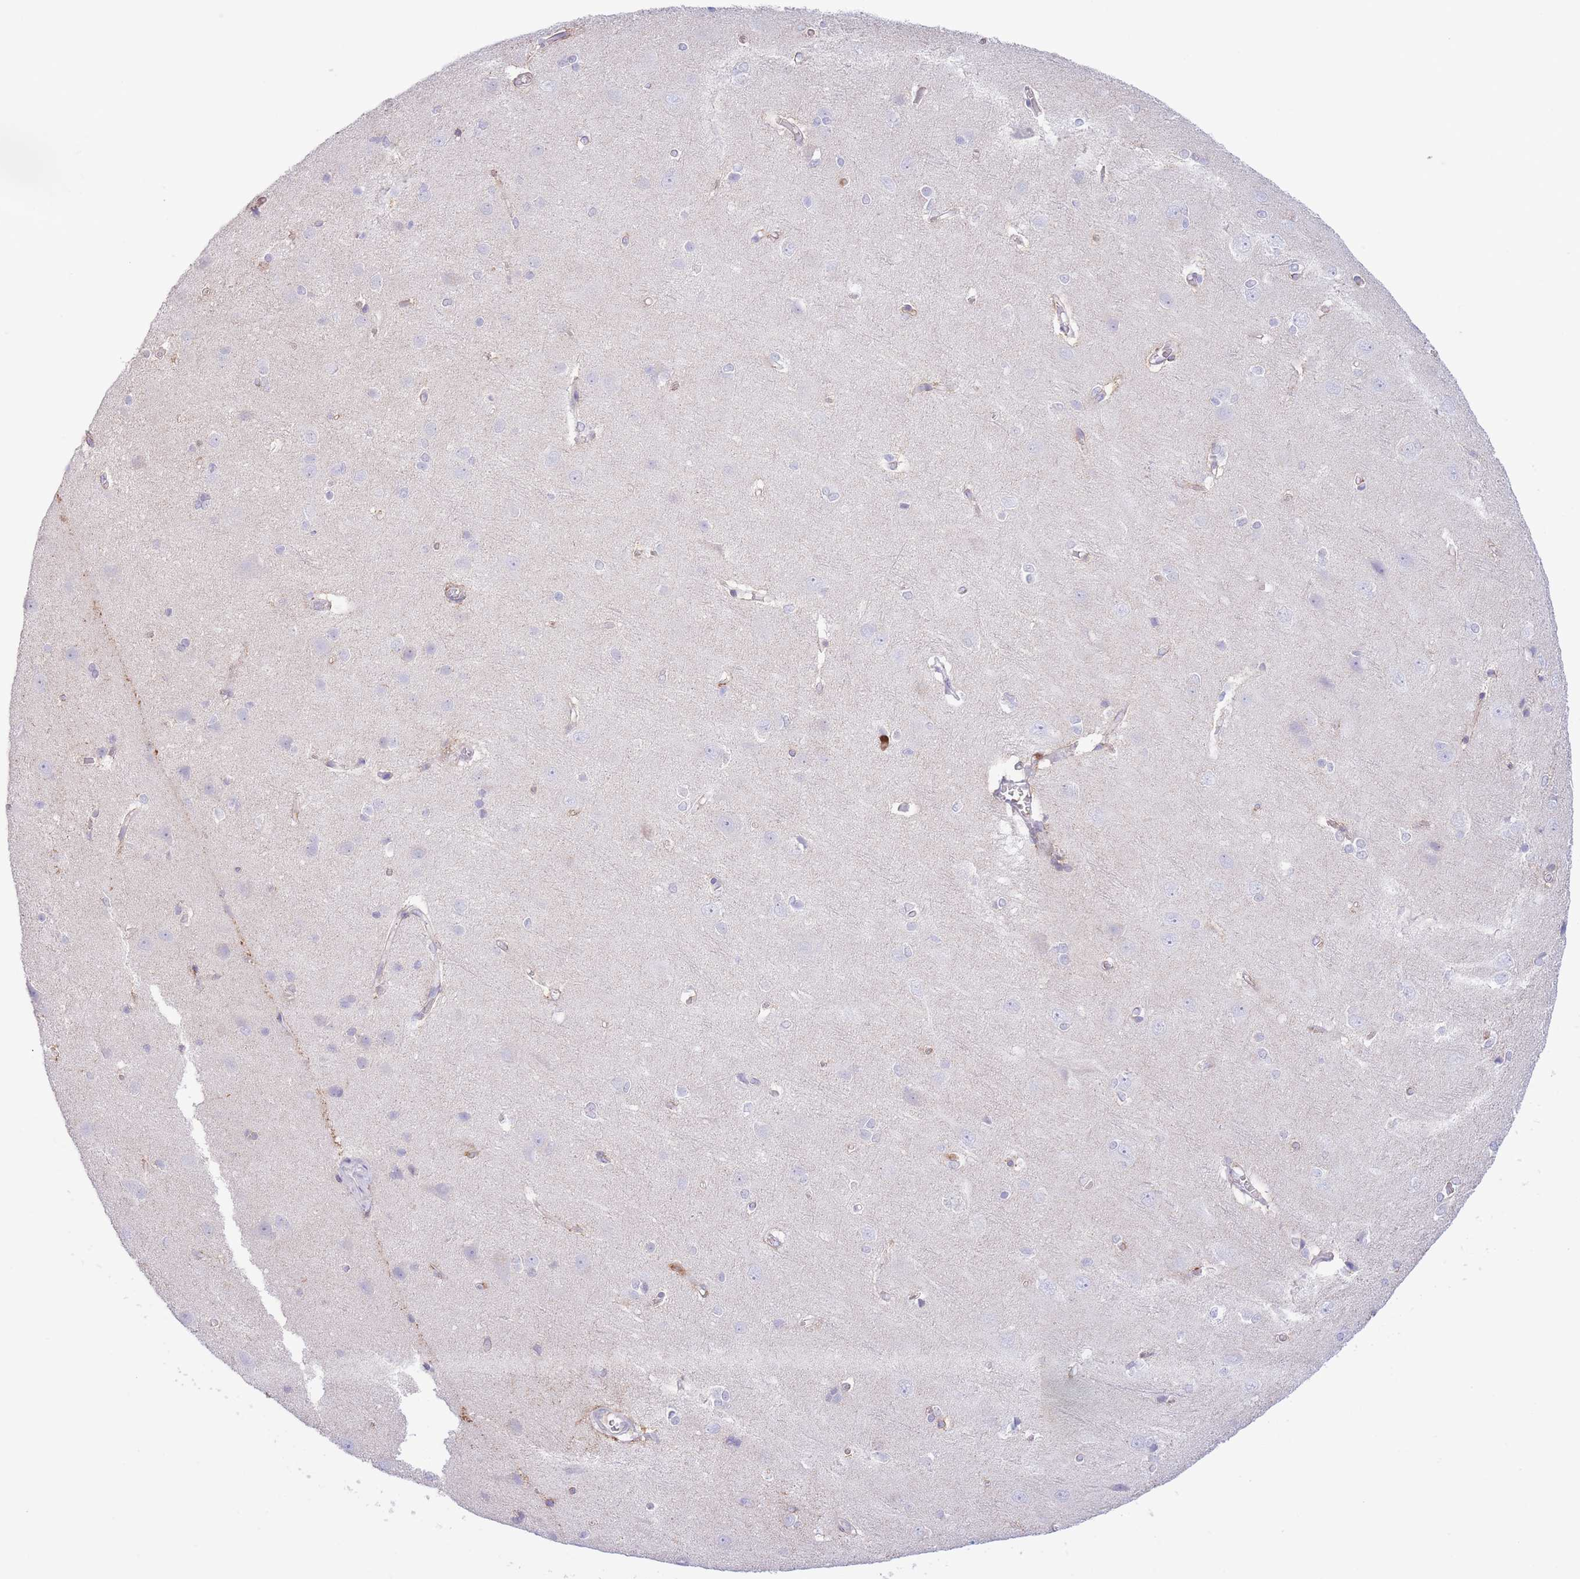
{"staining": {"intensity": "moderate", "quantity": "25%-75%", "location": "cytoplasmic/membranous"}, "tissue": "cerebral cortex", "cell_type": "Endothelial cells", "image_type": "normal", "snomed": [{"axis": "morphology", "description": "Normal tissue, NOS"}, {"axis": "topography", "description": "Cerebral cortex"}], "caption": "Immunohistochemistry of benign human cerebral cortex reveals medium levels of moderate cytoplasmic/membranous positivity in approximately 25%-75% of endothelial cells.", "gene": "LCLAT1", "patient": {"sex": "male", "age": 37}}